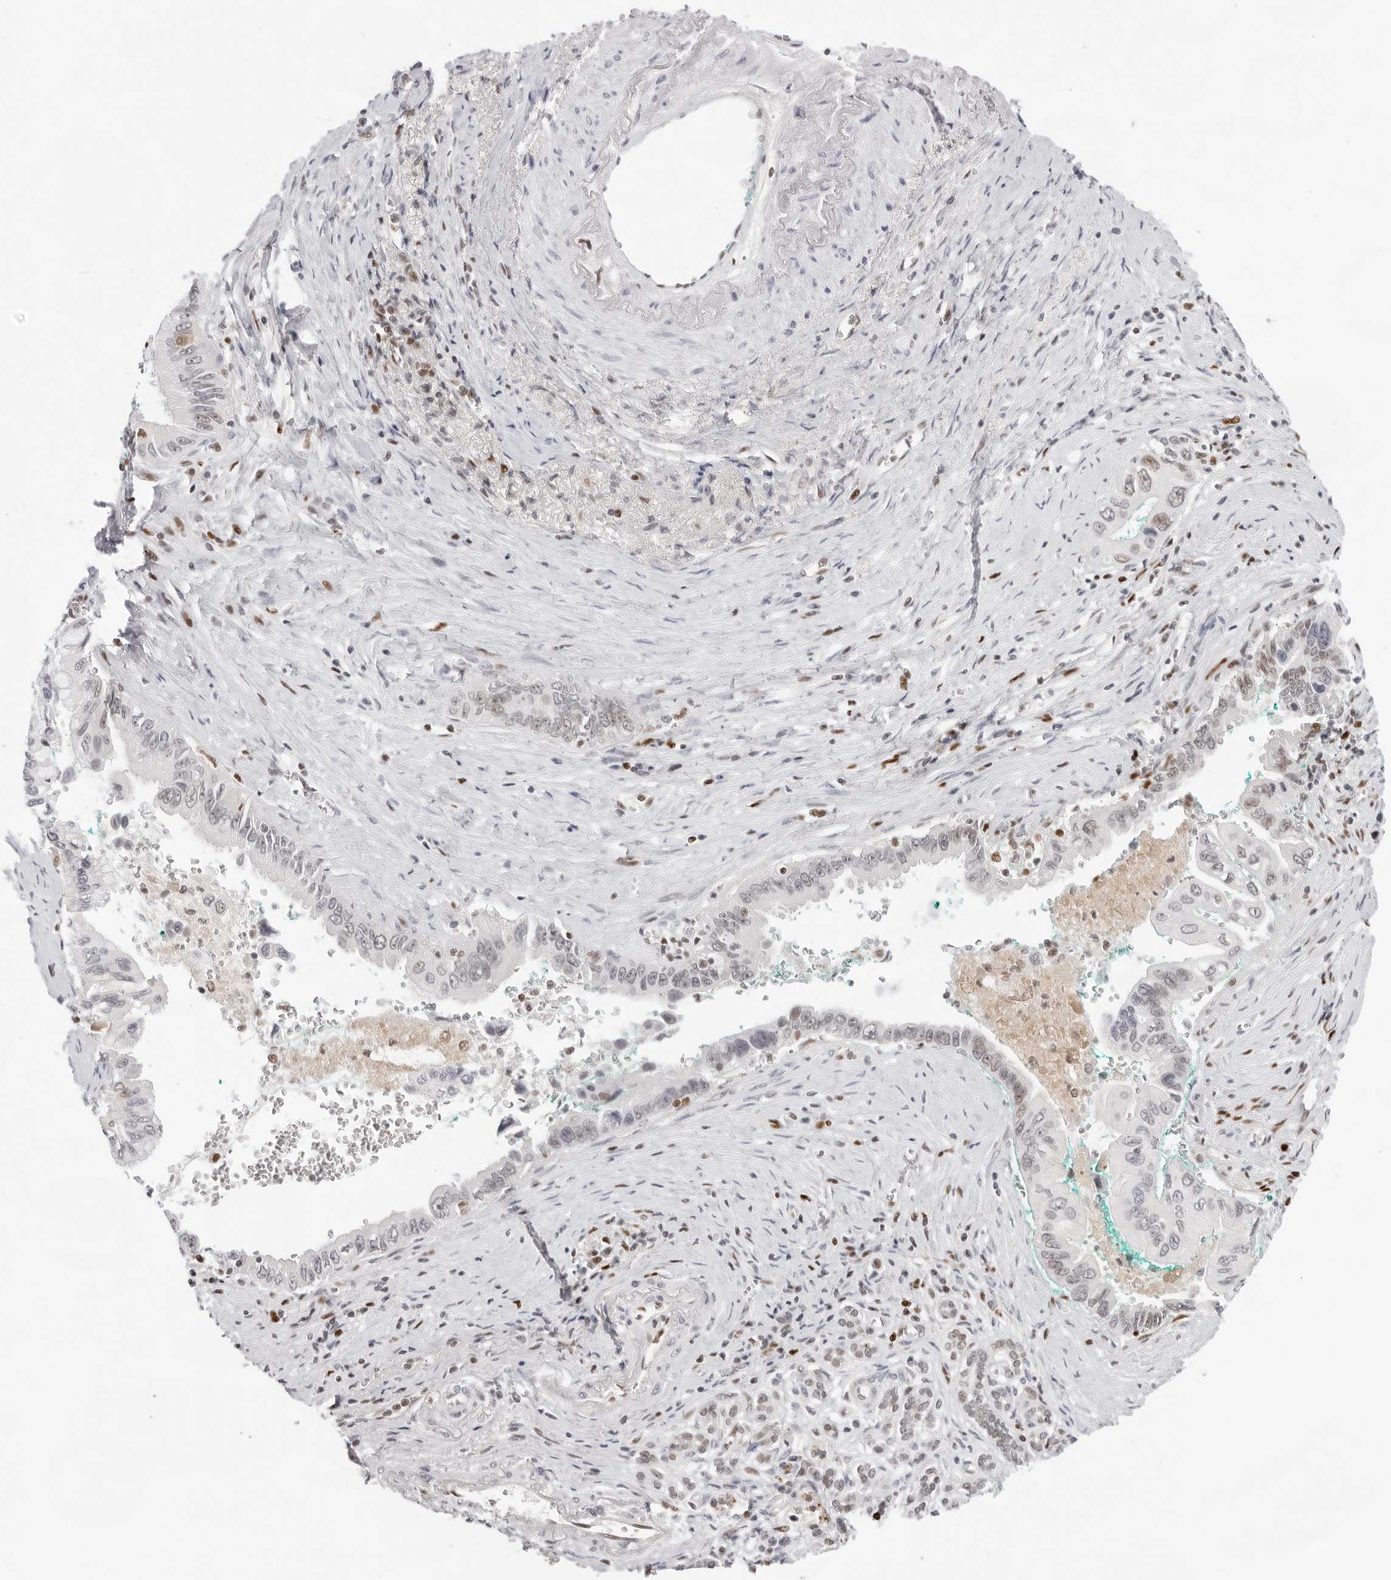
{"staining": {"intensity": "moderate", "quantity": "<25%", "location": "nuclear"}, "tissue": "pancreatic cancer", "cell_type": "Tumor cells", "image_type": "cancer", "snomed": [{"axis": "morphology", "description": "Adenocarcinoma, NOS"}, {"axis": "topography", "description": "Pancreas"}], "caption": "This is an image of immunohistochemistry (IHC) staining of pancreatic adenocarcinoma, which shows moderate positivity in the nuclear of tumor cells.", "gene": "OGG1", "patient": {"sex": "male", "age": 78}}